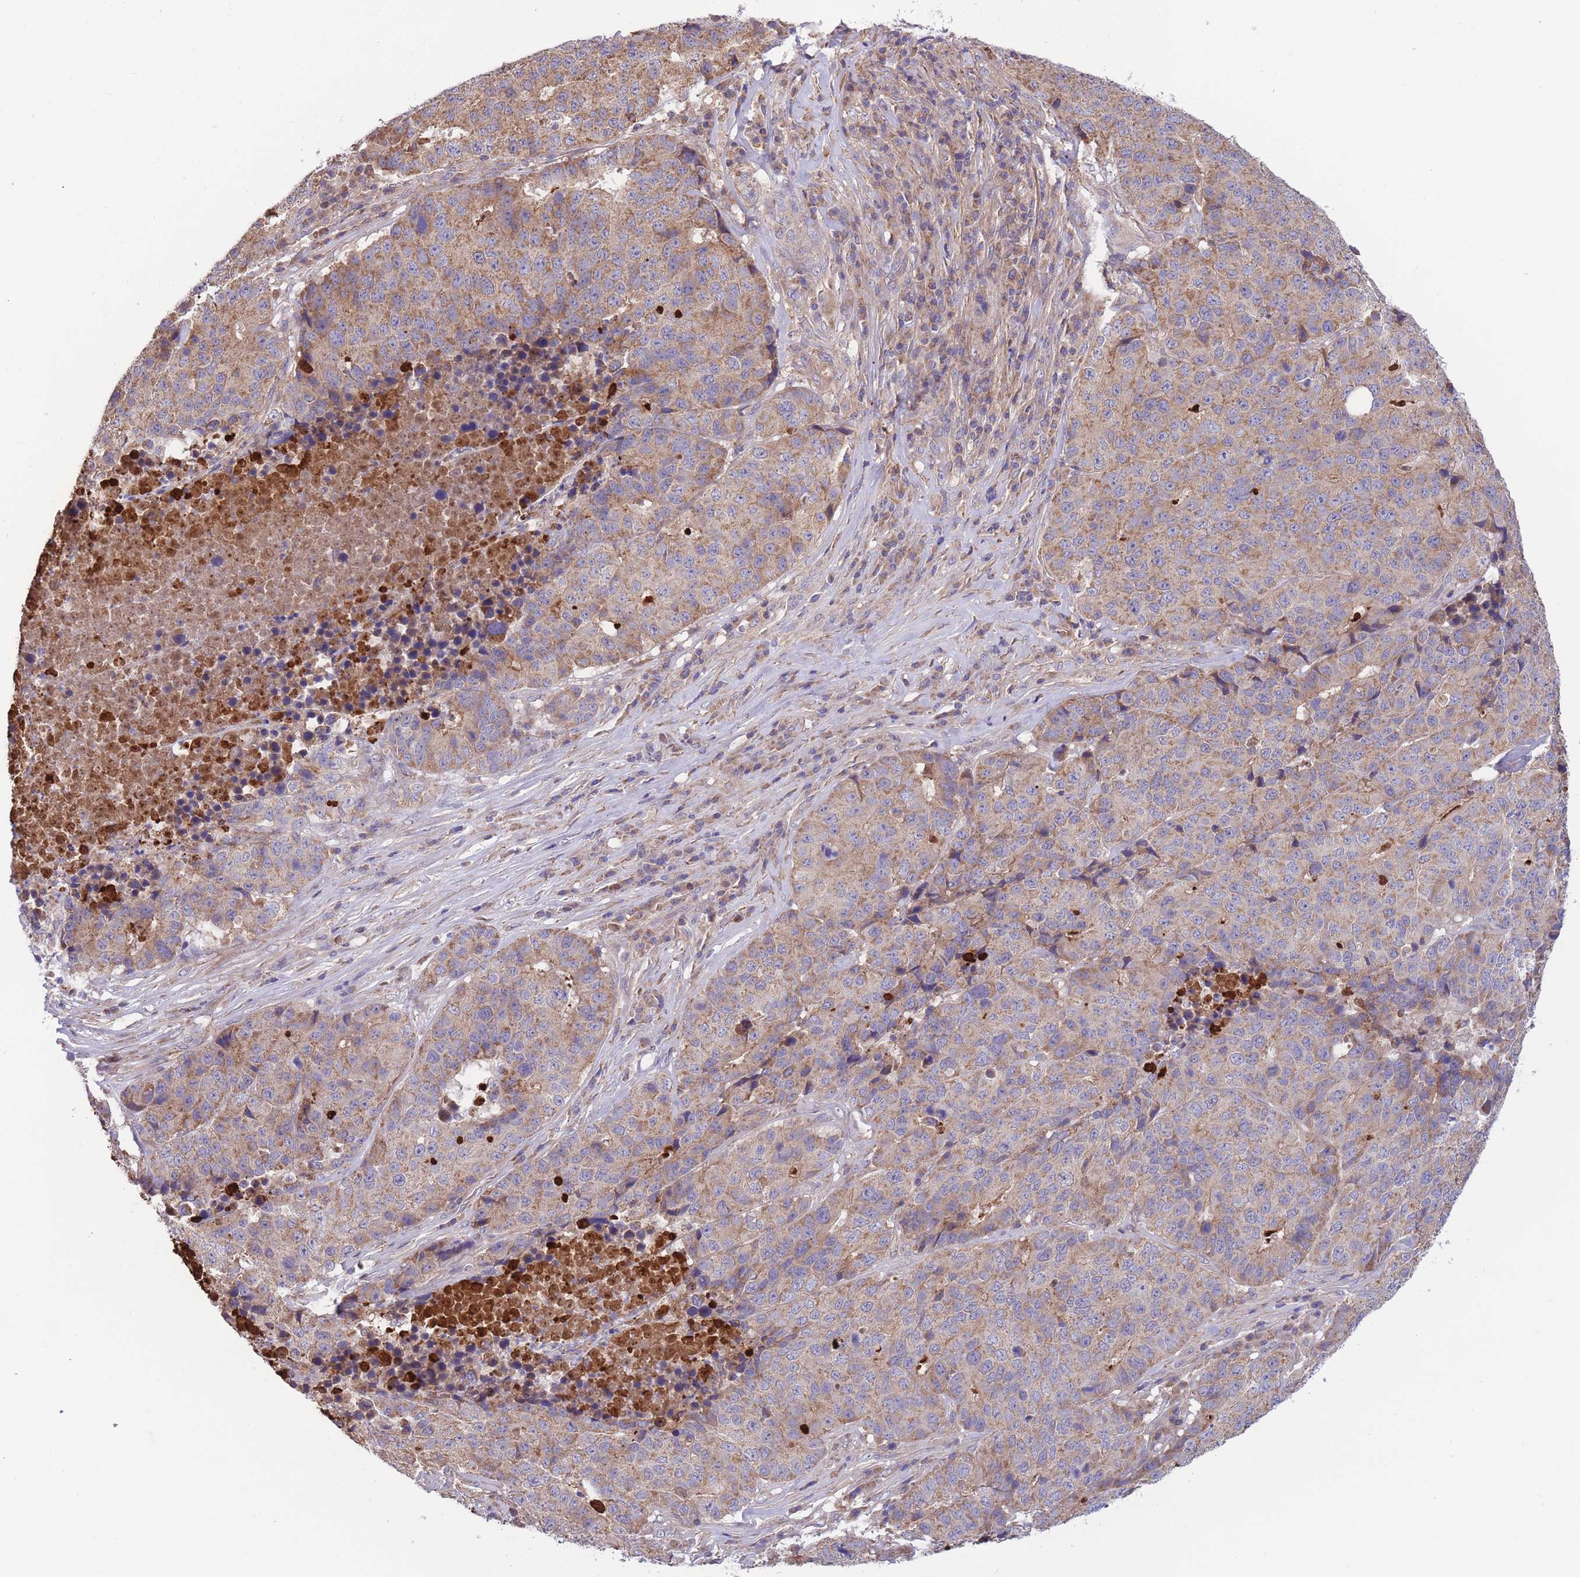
{"staining": {"intensity": "moderate", "quantity": ">75%", "location": "cytoplasmic/membranous"}, "tissue": "stomach cancer", "cell_type": "Tumor cells", "image_type": "cancer", "snomed": [{"axis": "morphology", "description": "Adenocarcinoma, NOS"}, {"axis": "topography", "description": "Stomach"}], "caption": "Tumor cells demonstrate moderate cytoplasmic/membranous positivity in about >75% of cells in stomach cancer (adenocarcinoma). (DAB IHC, brown staining for protein, blue staining for nuclei).", "gene": "ATP13A2", "patient": {"sex": "male", "age": 71}}